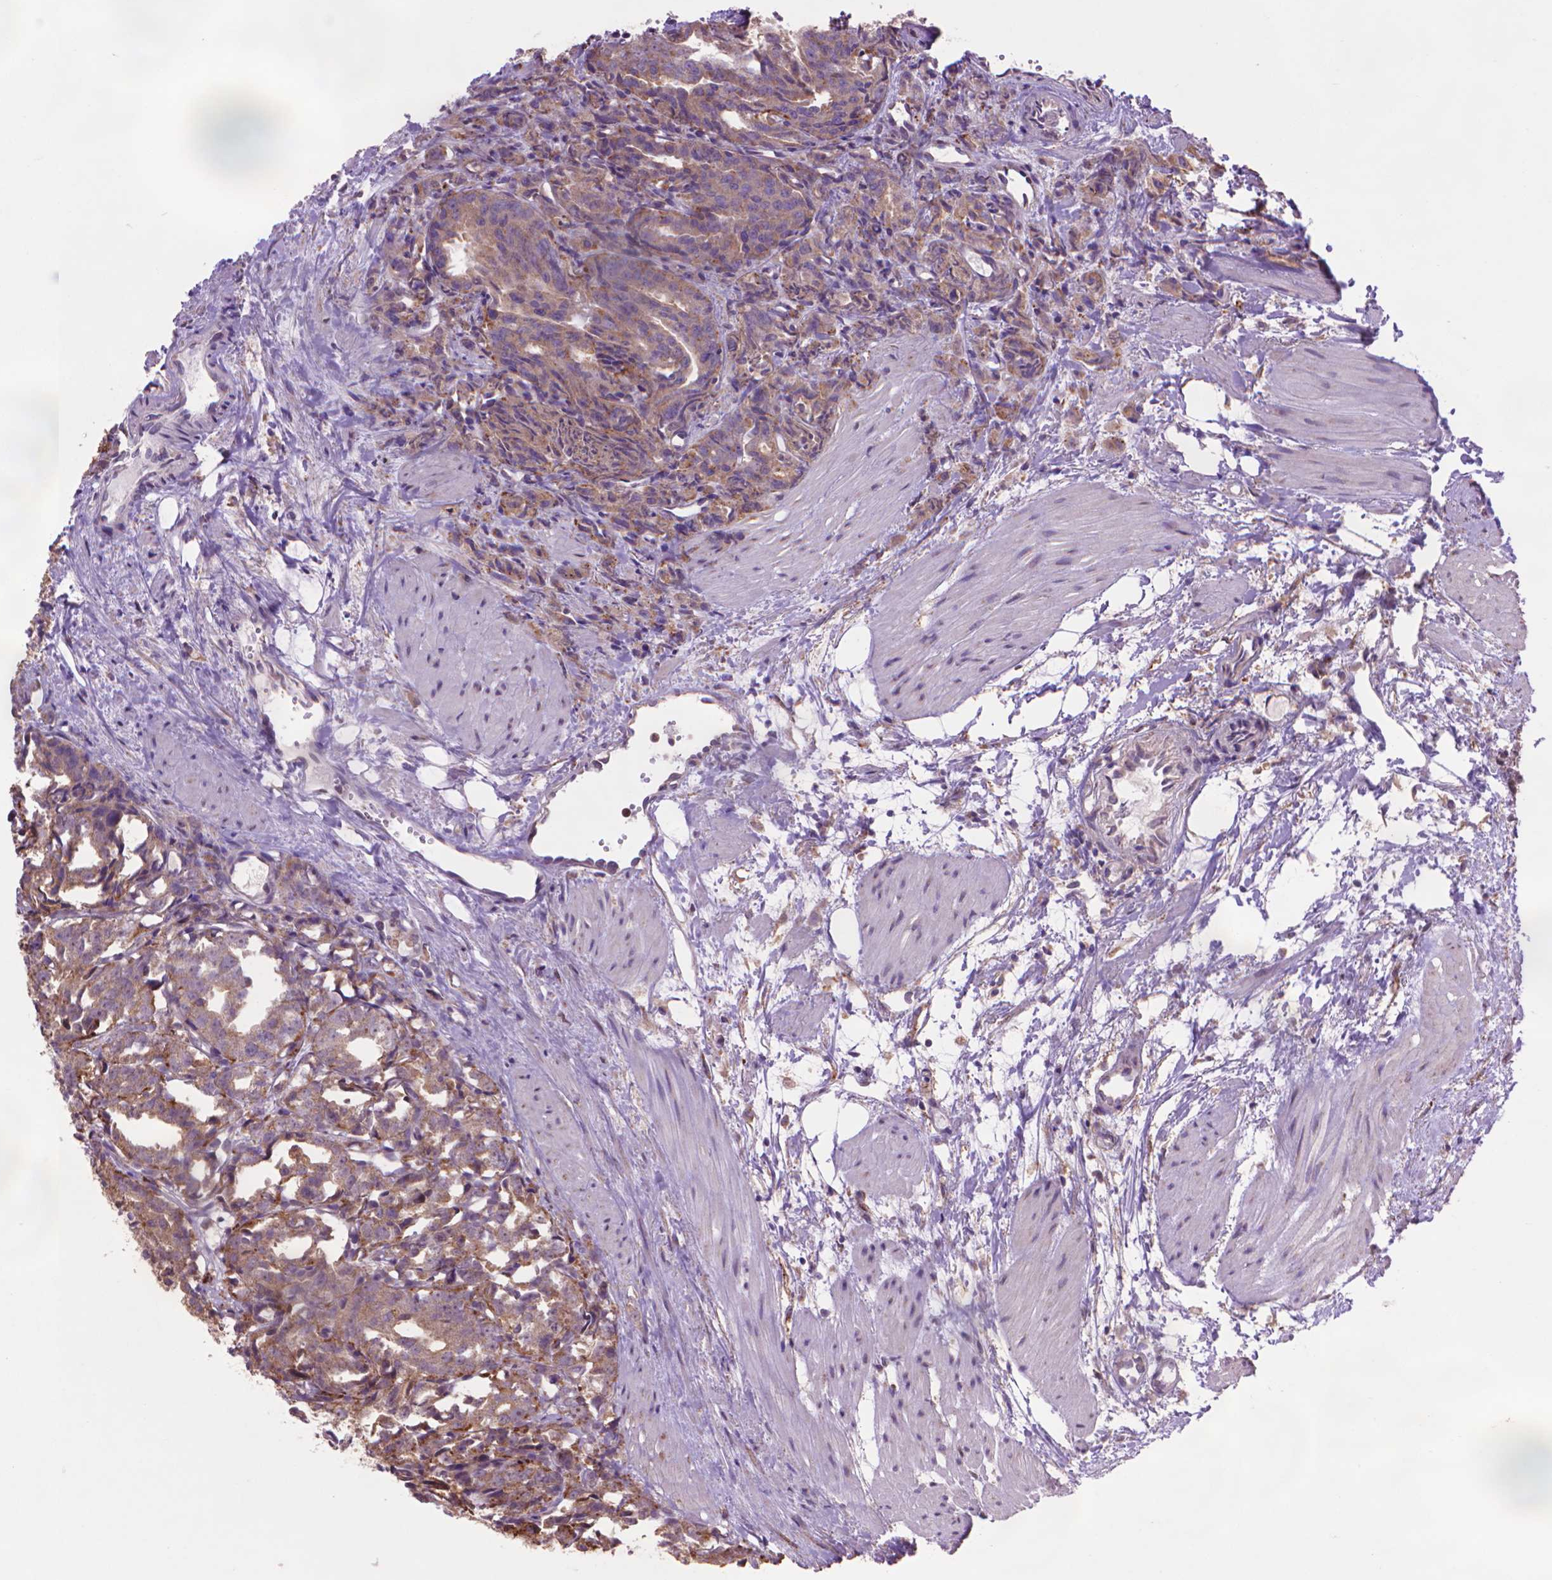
{"staining": {"intensity": "moderate", "quantity": ">75%", "location": "cytoplasmic/membranous"}, "tissue": "prostate cancer", "cell_type": "Tumor cells", "image_type": "cancer", "snomed": [{"axis": "morphology", "description": "Adenocarcinoma, High grade"}, {"axis": "topography", "description": "Prostate"}], "caption": "Moderate cytoplasmic/membranous staining is seen in about >75% of tumor cells in adenocarcinoma (high-grade) (prostate). The staining was performed using DAB (3,3'-diaminobenzidine), with brown indicating positive protein expression. Nuclei are stained blue with hematoxylin.", "gene": "GLB1", "patient": {"sex": "male", "age": 53}}